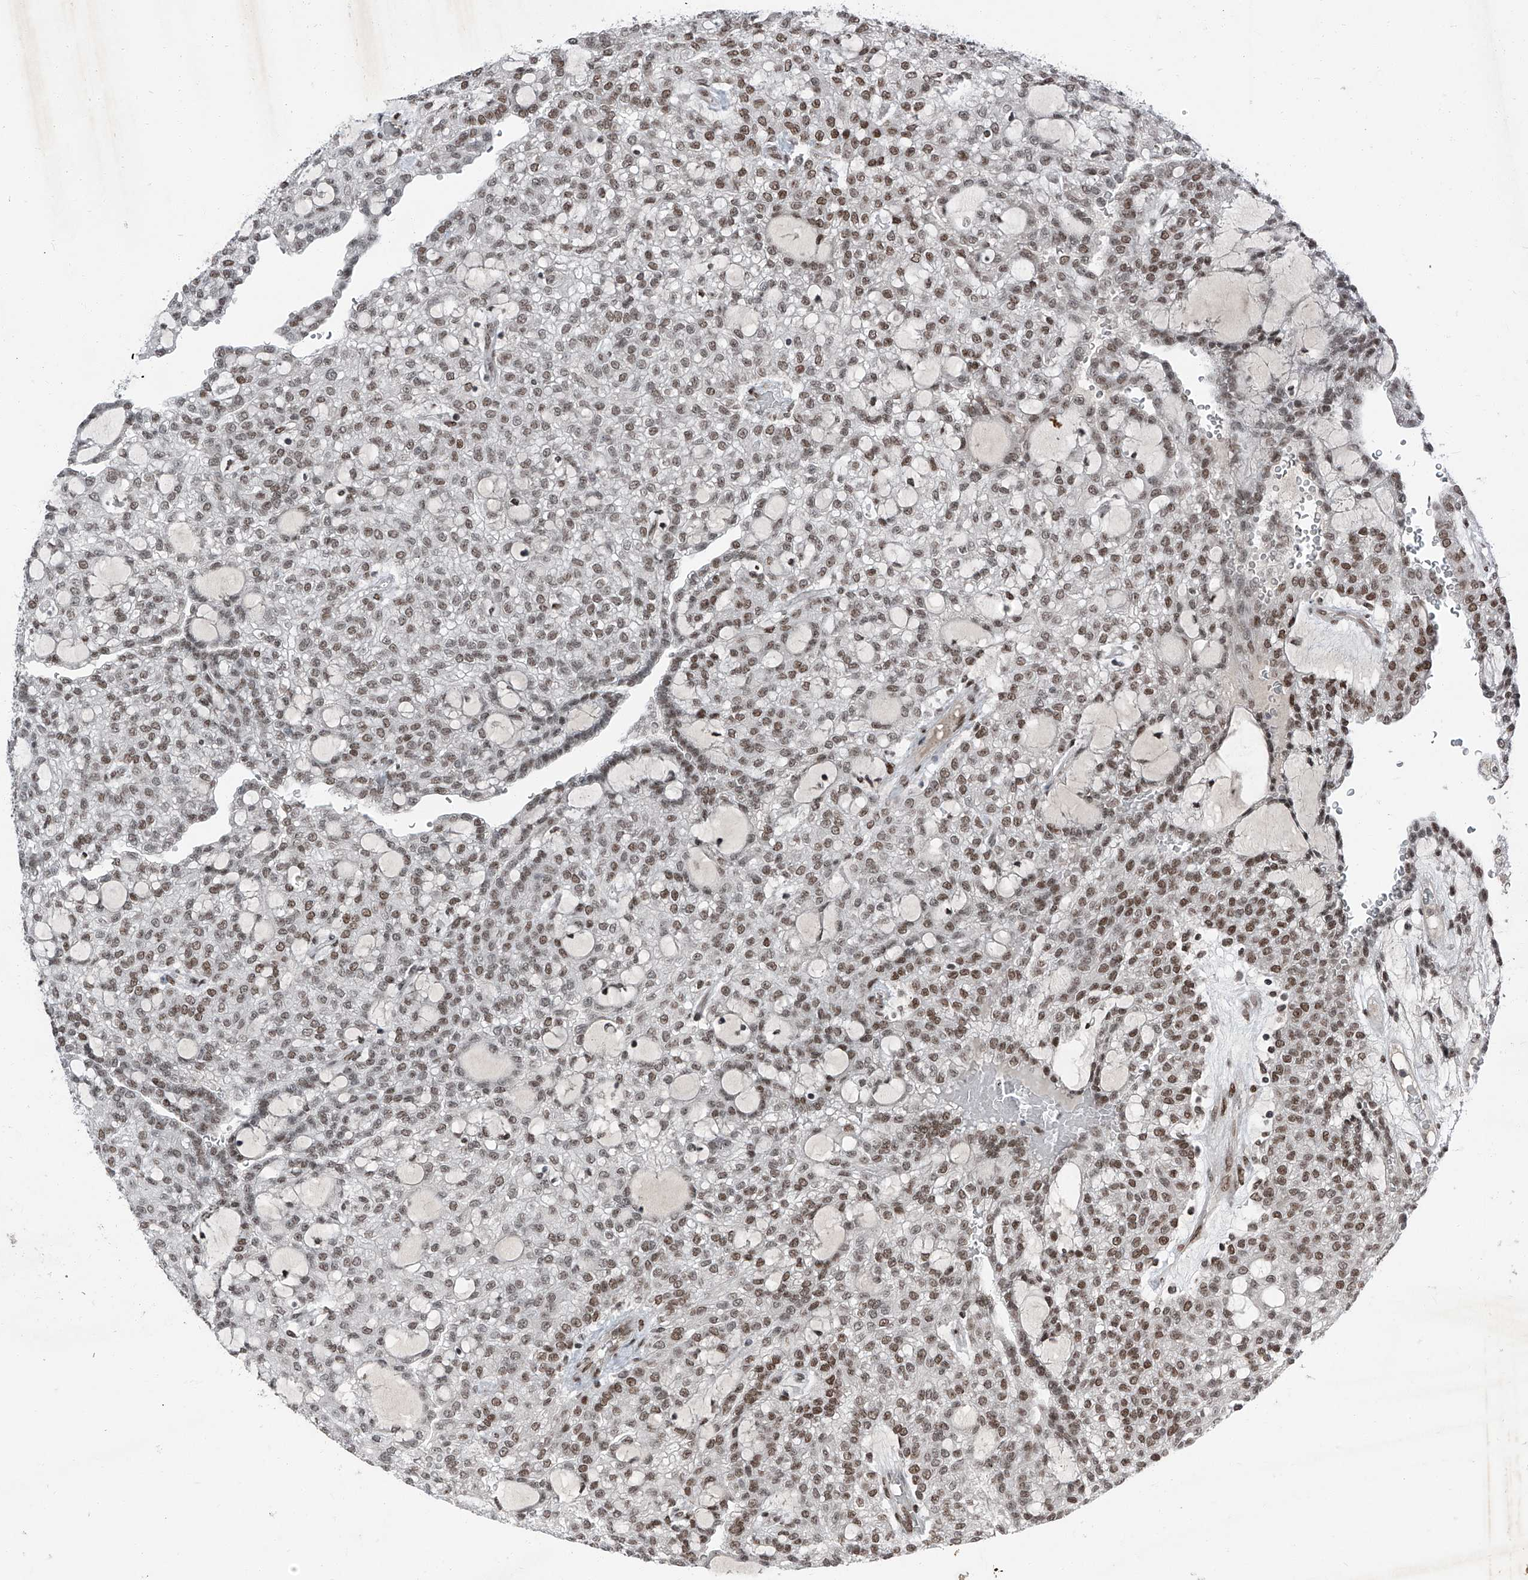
{"staining": {"intensity": "moderate", "quantity": ">75%", "location": "nuclear"}, "tissue": "renal cancer", "cell_type": "Tumor cells", "image_type": "cancer", "snomed": [{"axis": "morphology", "description": "Adenocarcinoma, NOS"}, {"axis": "topography", "description": "Kidney"}], "caption": "Human renal adenocarcinoma stained with a brown dye exhibits moderate nuclear positive staining in approximately >75% of tumor cells.", "gene": "BMI1", "patient": {"sex": "male", "age": 63}}